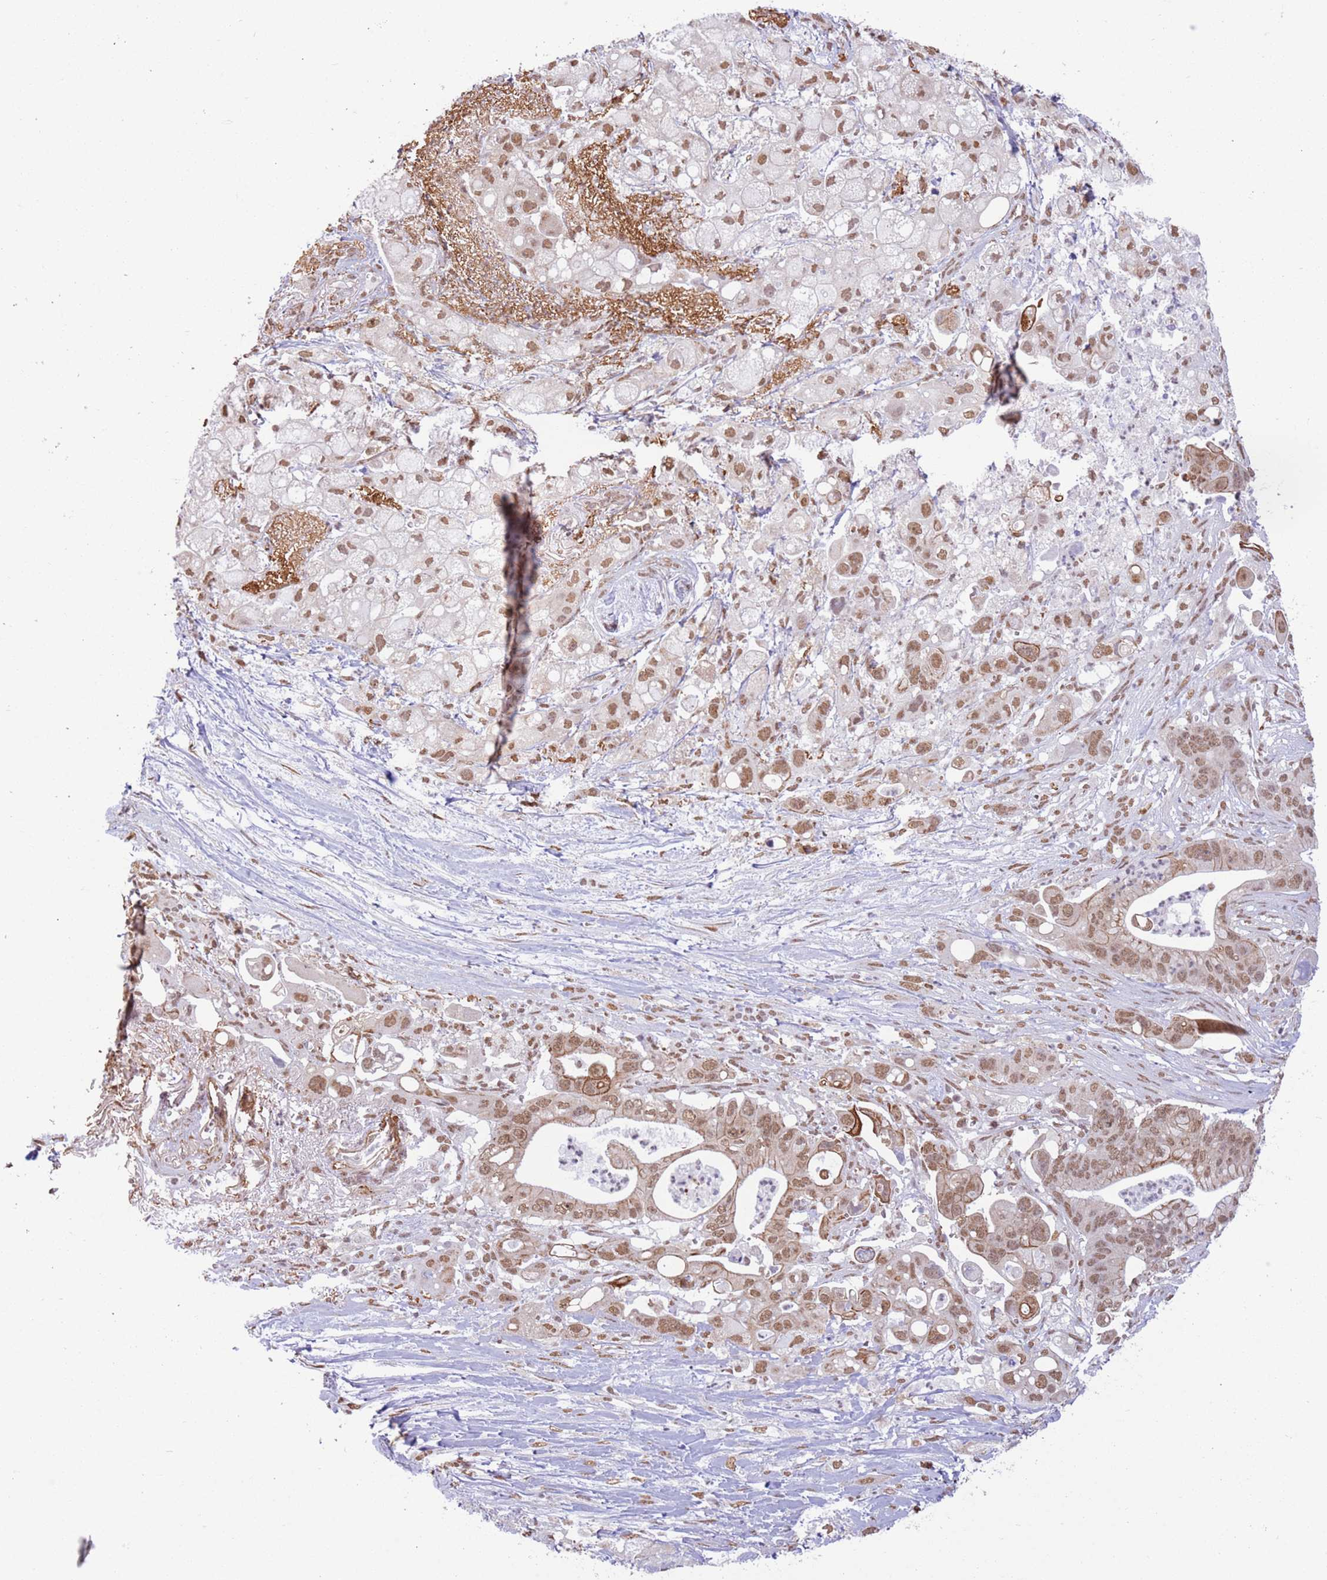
{"staining": {"intensity": "moderate", "quantity": ">75%", "location": "nuclear"}, "tissue": "pancreatic cancer", "cell_type": "Tumor cells", "image_type": "cancer", "snomed": [{"axis": "morphology", "description": "Adenocarcinoma, NOS"}, {"axis": "topography", "description": "Pancreas"}], "caption": "IHC staining of adenocarcinoma (pancreatic), which demonstrates medium levels of moderate nuclear expression in approximately >75% of tumor cells indicating moderate nuclear protein staining. The staining was performed using DAB (brown) for protein detection and nuclei were counterstained in hematoxylin (blue).", "gene": "TRIM32", "patient": {"sex": "male", "age": 68}}